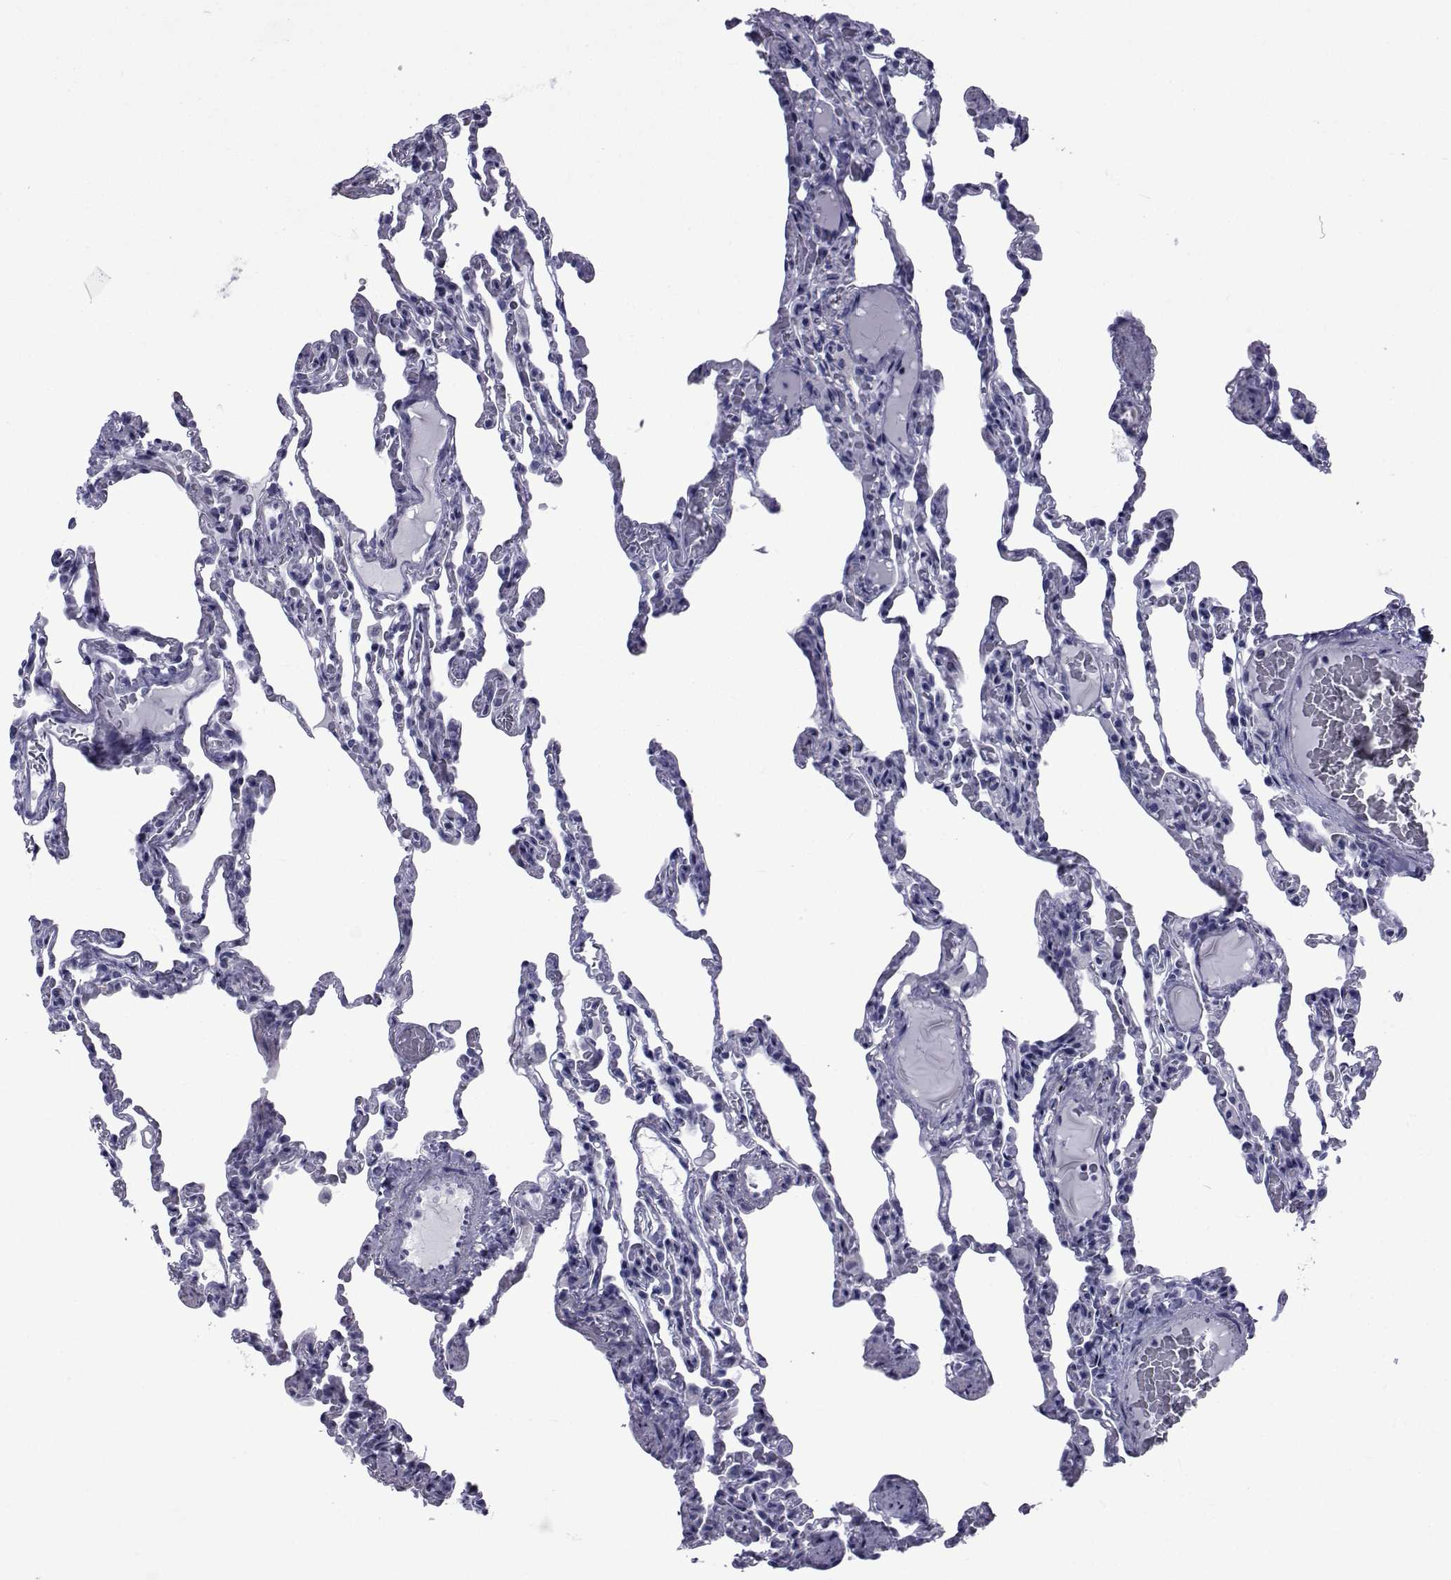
{"staining": {"intensity": "negative", "quantity": "none", "location": "none"}, "tissue": "lung", "cell_type": "Alveolar cells", "image_type": "normal", "snomed": [{"axis": "morphology", "description": "Normal tissue, NOS"}, {"axis": "topography", "description": "Lung"}], "caption": "This is a histopathology image of immunohistochemistry (IHC) staining of normal lung, which shows no staining in alveolar cells.", "gene": "PDE6G", "patient": {"sex": "female", "age": 43}}